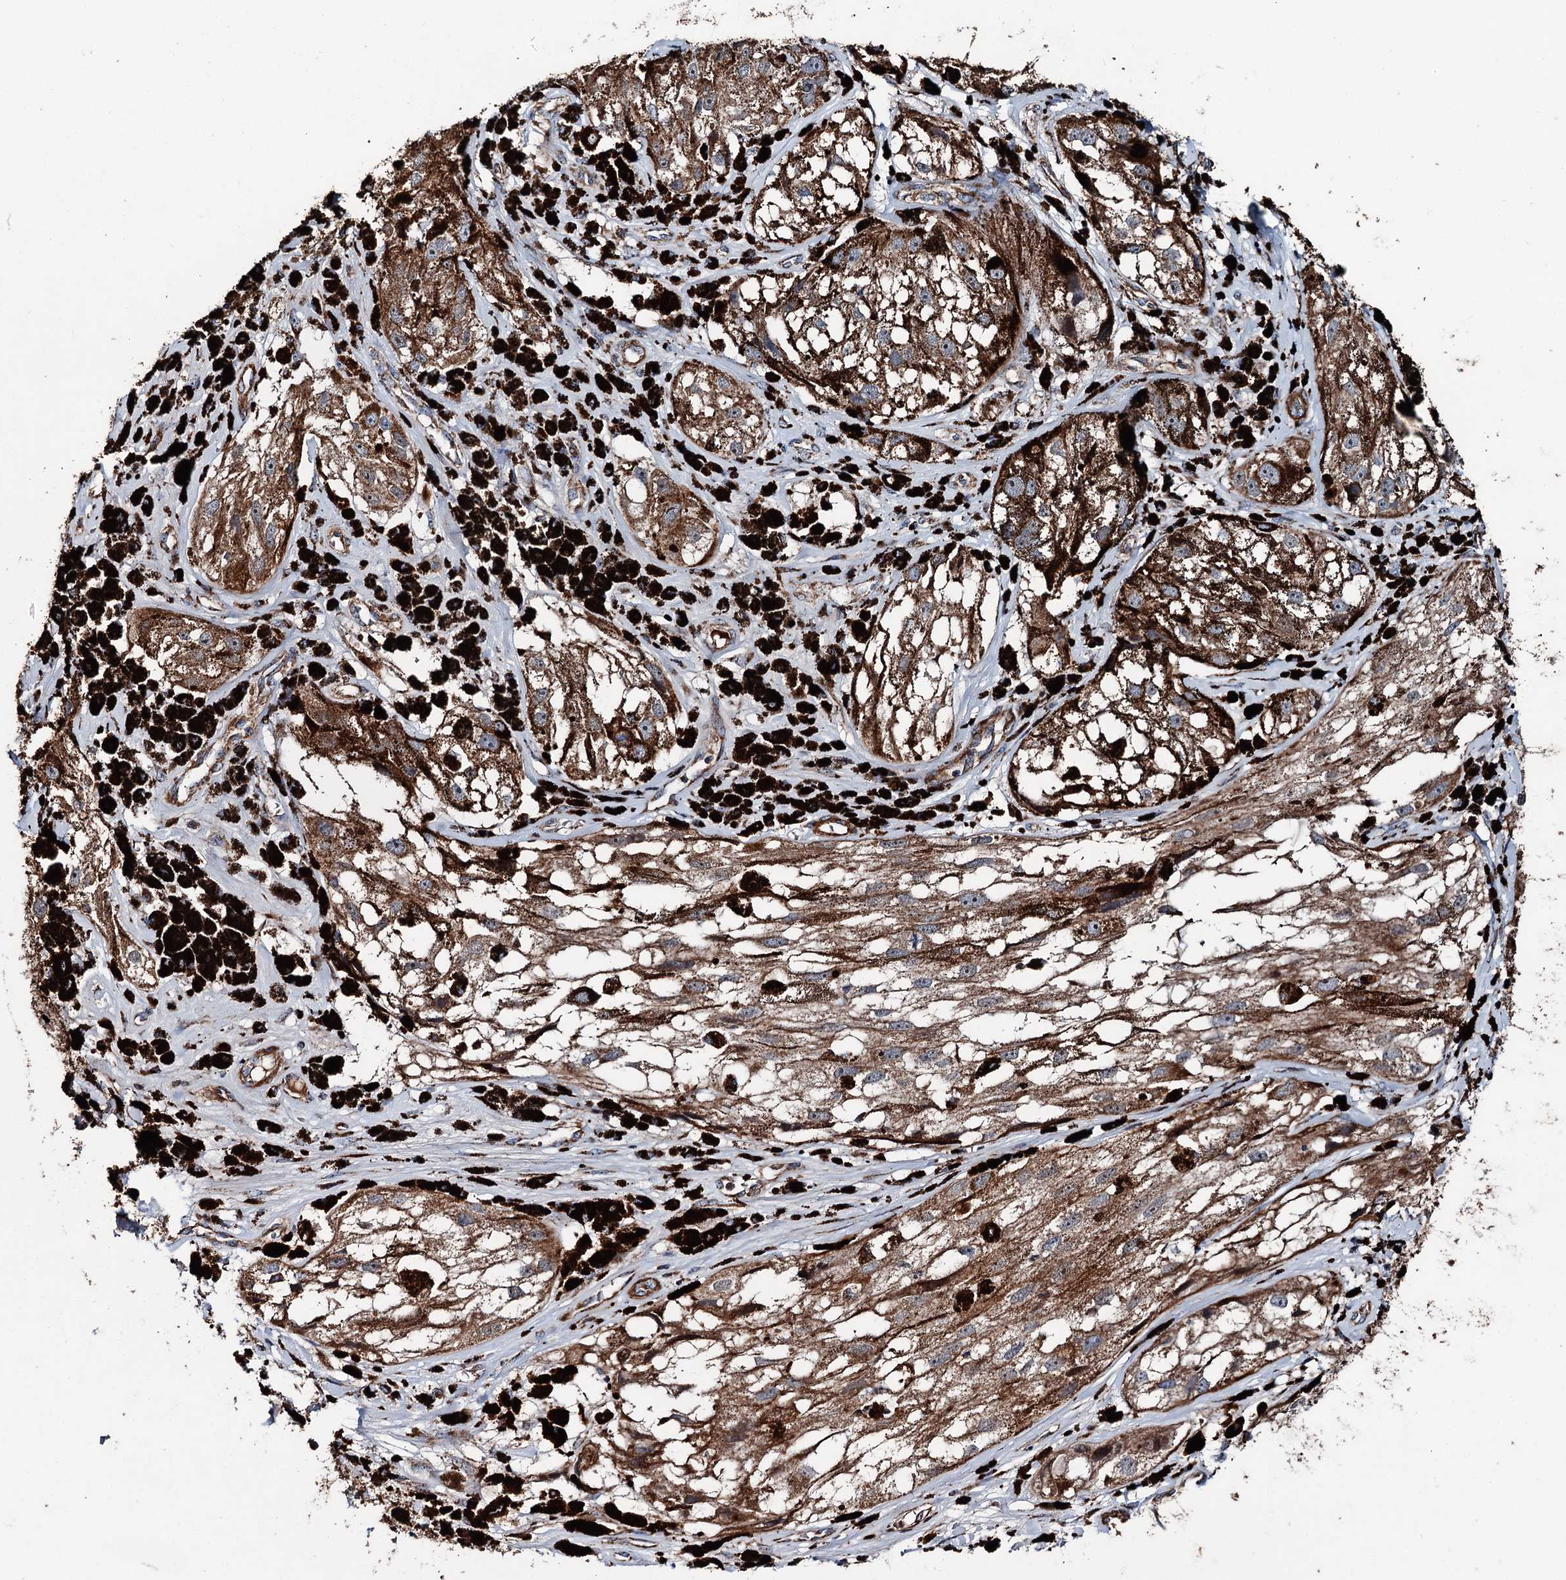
{"staining": {"intensity": "moderate", "quantity": ">75%", "location": "cytoplasmic/membranous"}, "tissue": "melanoma", "cell_type": "Tumor cells", "image_type": "cancer", "snomed": [{"axis": "morphology", "description": "Malignant melanoma, NOS"}, {"axis": "topography", "description": "Skin"}], "caption": "Moderate cytoplasmic/membranous staining for a protein is seen in about >75% of tumor cells of melanoma using immunohistochemistry (IHC).", "gene": "DDIAS", "patient": {"sex": "male", "age": 88}}